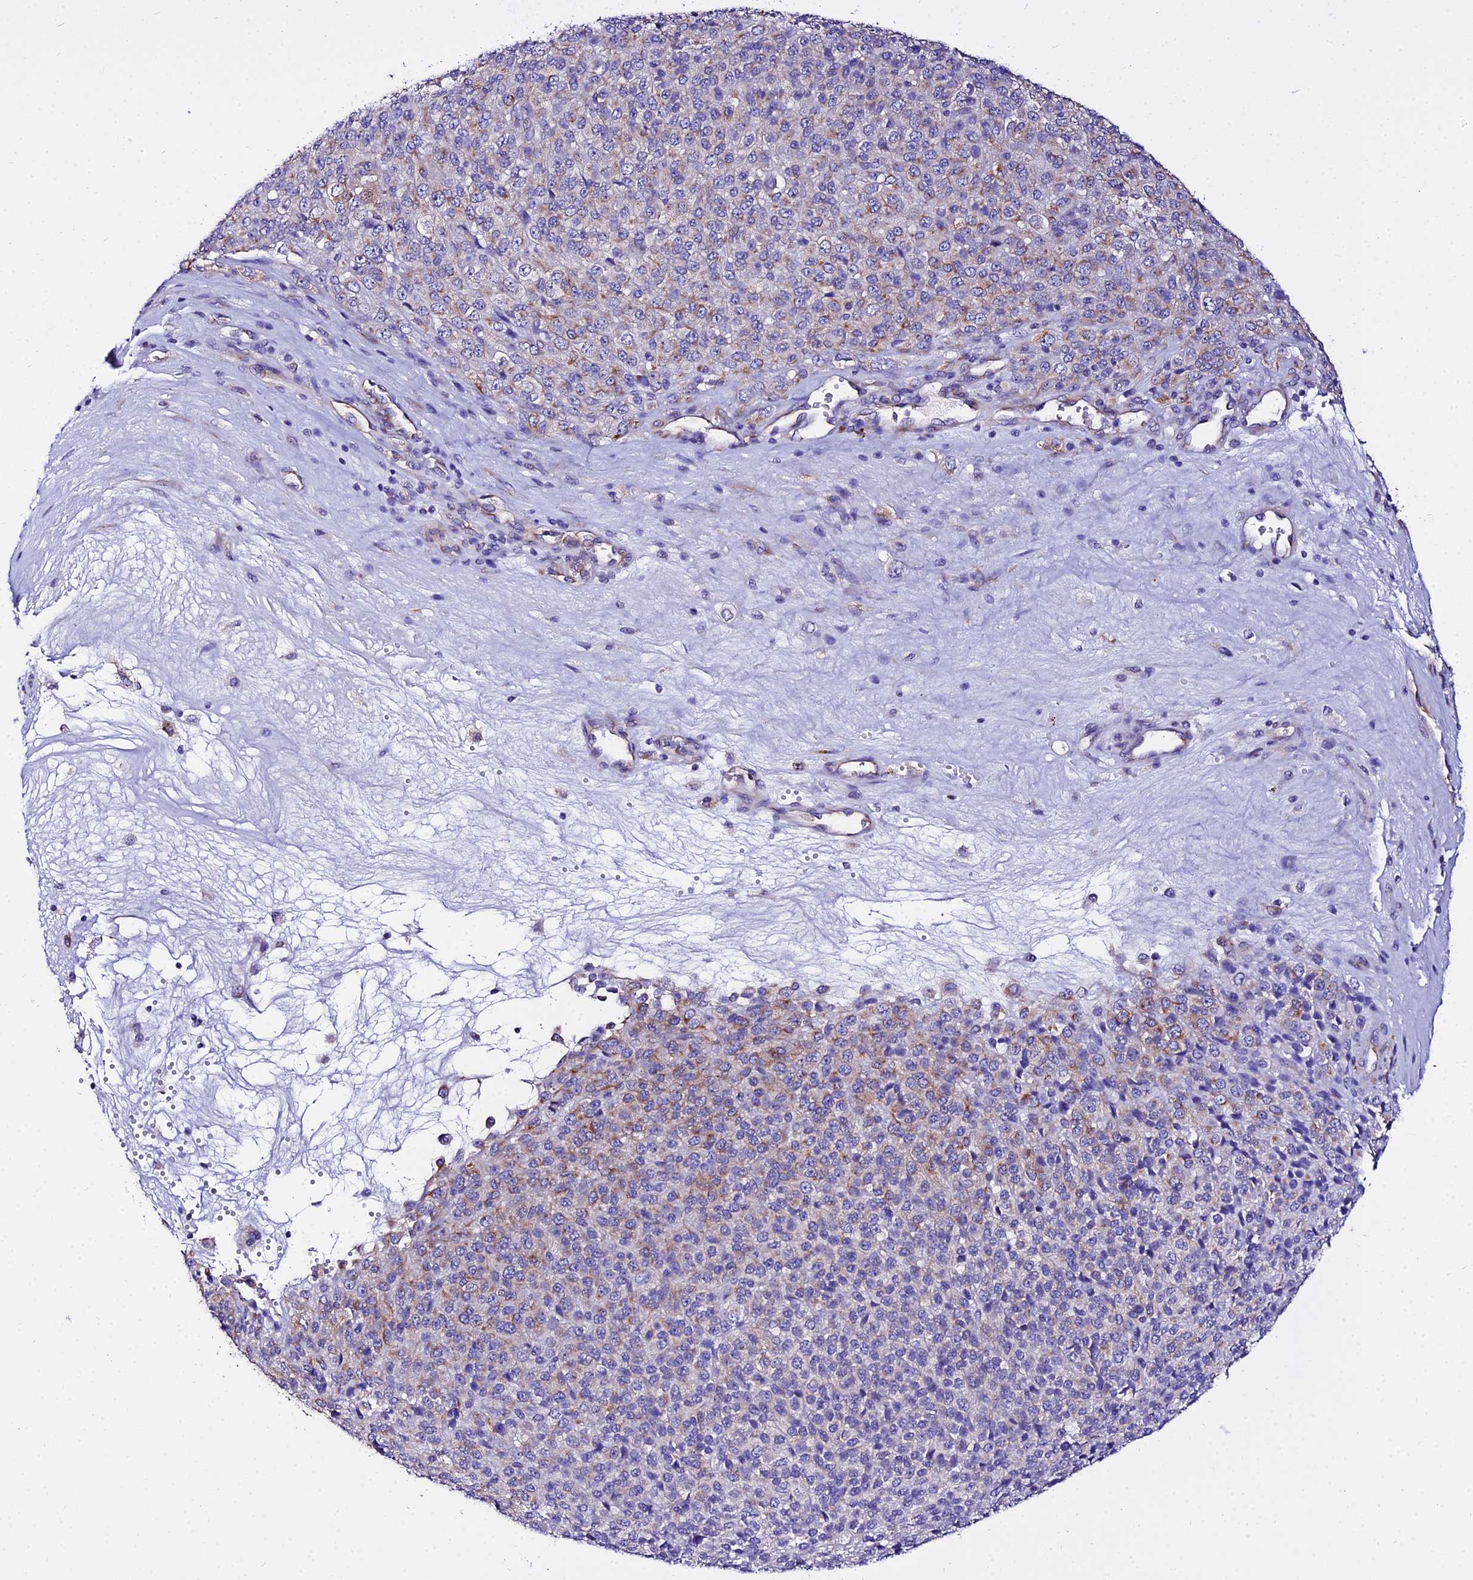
{"staining": {"intensity": "moderate", "quantity": "<25%", "location": "cytoplasmic/membranous"}, "tissue": "melanoma", "cell_type": "Tumor cells", "image_type": "cancer", "snomed": [{"axis": "morphology", "description": "Malignant melanoma, Metastatic site"}, {"axis": "topography", "description": "Brain"}], "caption": "Melanoma stained with immunohistochemistry demonstrates moderate cytoplasmic/membranous staining in approximately <25% of tumor cells.", "gene": "TUBA3D", "patient": {"sex": "female", "age": 56}}